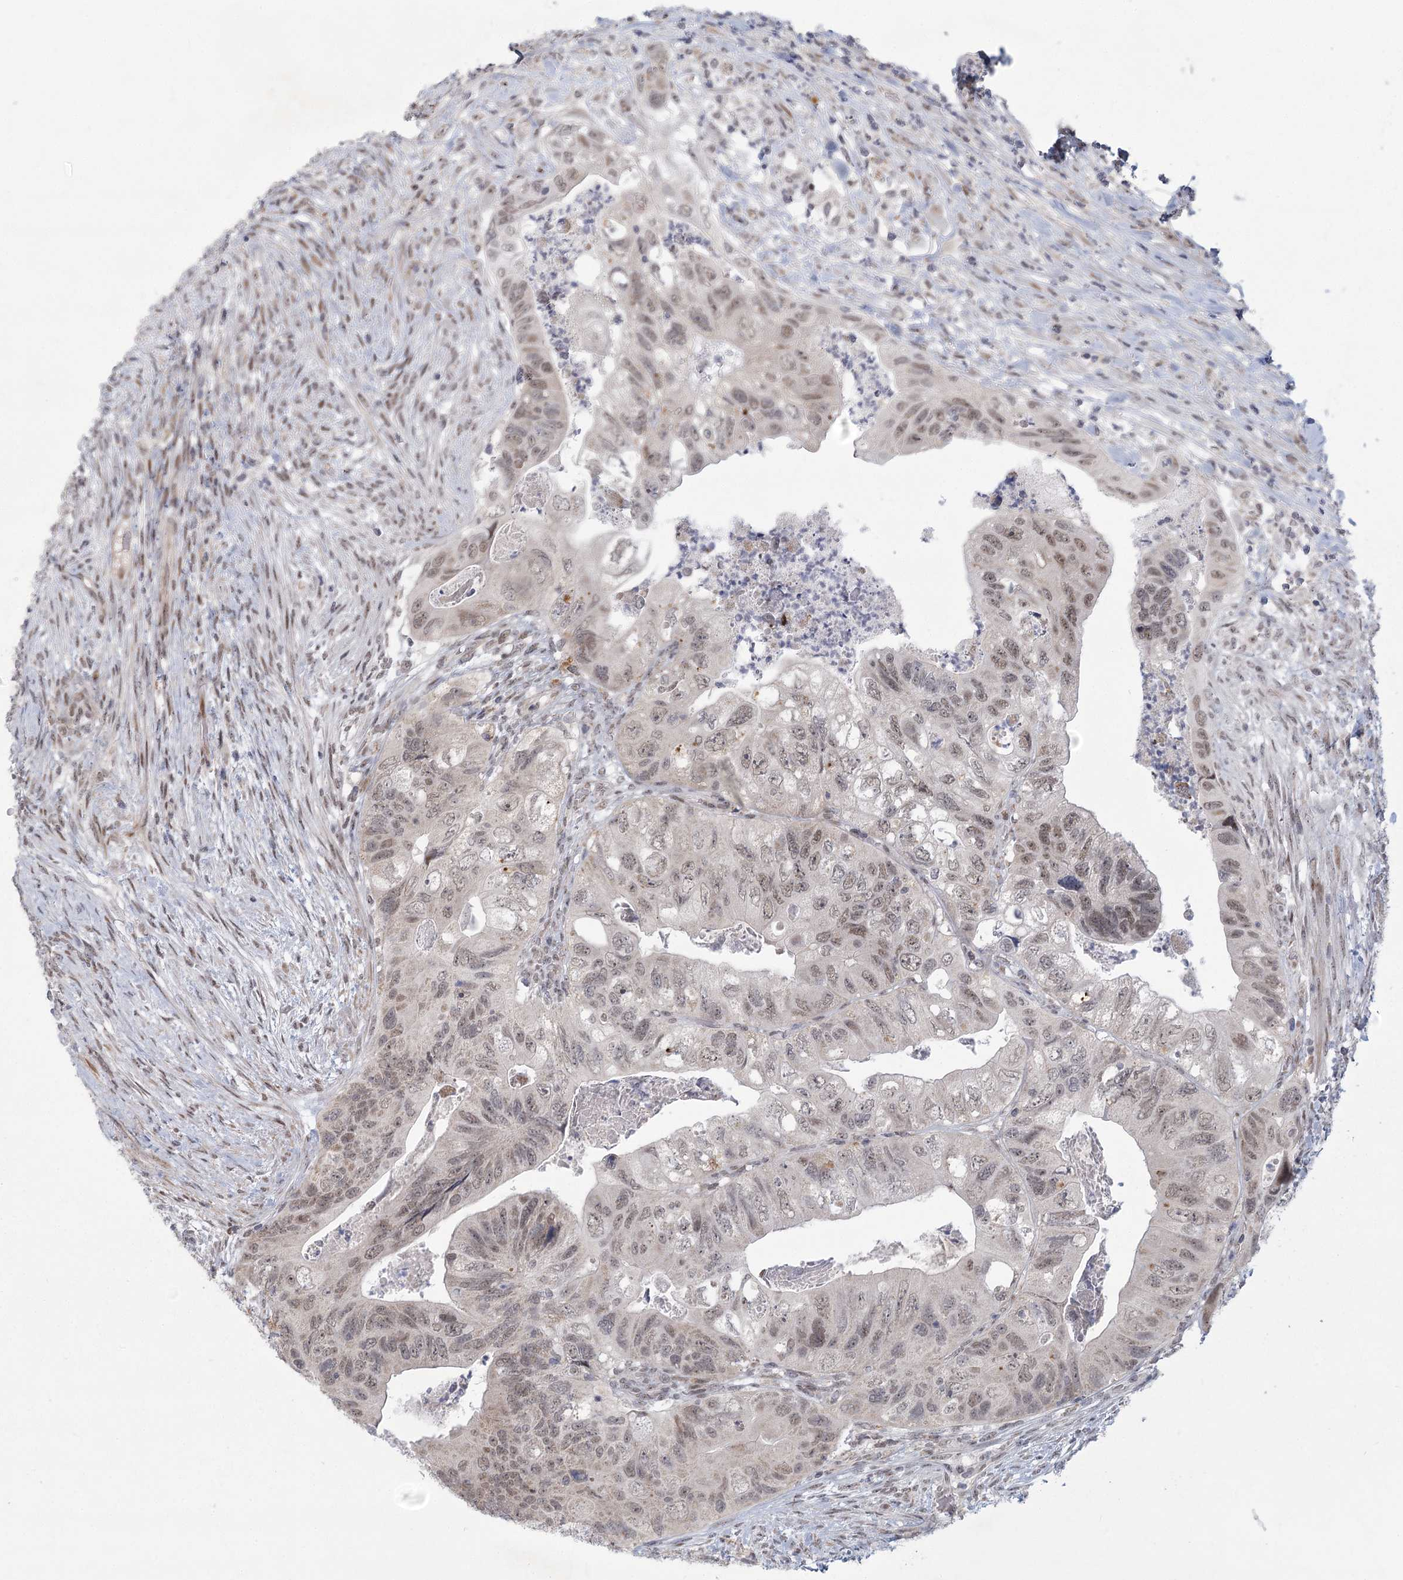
{"staining": {"intensity": "weak", "quantity": ">75%", "location": "nuclear"}, "tissue": "colorectal cancer", "cell_type": "Tumor cells", "image_type": "cancer", "snomed": [{"axis": "morphology", "description": "Adenocarcinoma, NOS"}, {"axis": "topography", "description": "Rectum"}], "caption": "Adenocarcinoma (colorectal) stained with a brown dye reveals weak nuclear positive expression in about >75% of tumor cells.", "gene": "CIB4", "patient": {"sex": "male", "age": 63}}